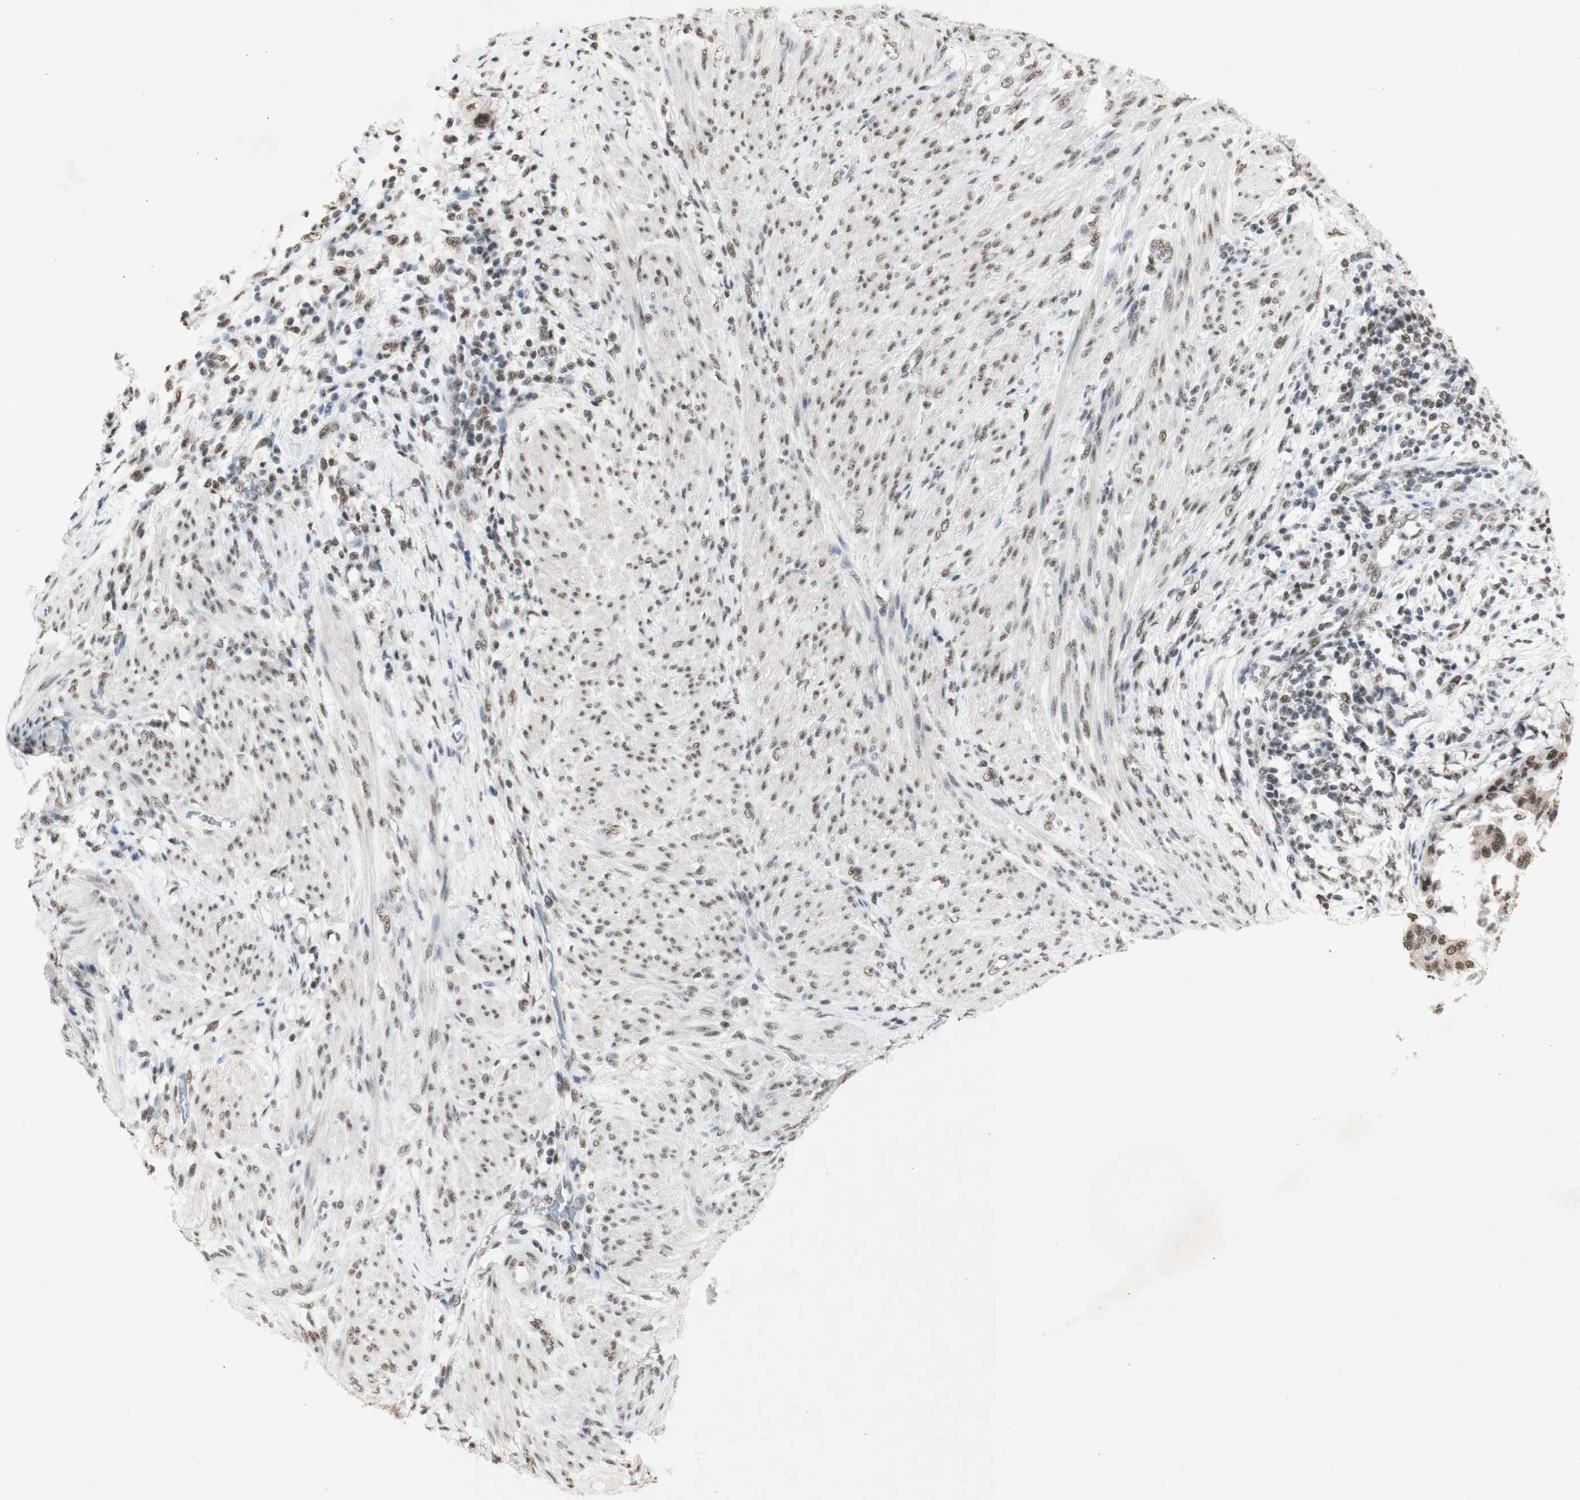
{"staining": {"intensity": "moderate", "quantity": ">75%", "location": "cytoplasmic/membranous"}, "tissue": "endometrial cancer", "cell_type": "Tumor cells", "image_type": "cancer", "snomed": [{"axis": "morphology", "description": "Adenocarcinoma, NOS"}, {"axis": "topography", "description": "Endometrium"}], "caption": "Immunohistochemistry micrograph of neoplastic tissue: human adenocarcinoma (endometrial) stained using immunohistochemistry (IHC) demonstrates medium levels of moderate protein expression localized specifically in the cytoplasmic/membranous of tumor cells, appearing as a cytoplasmic/membranous brown color.", "gene": "SNRPB", "patient": {"sex": "female", "age": 85}}